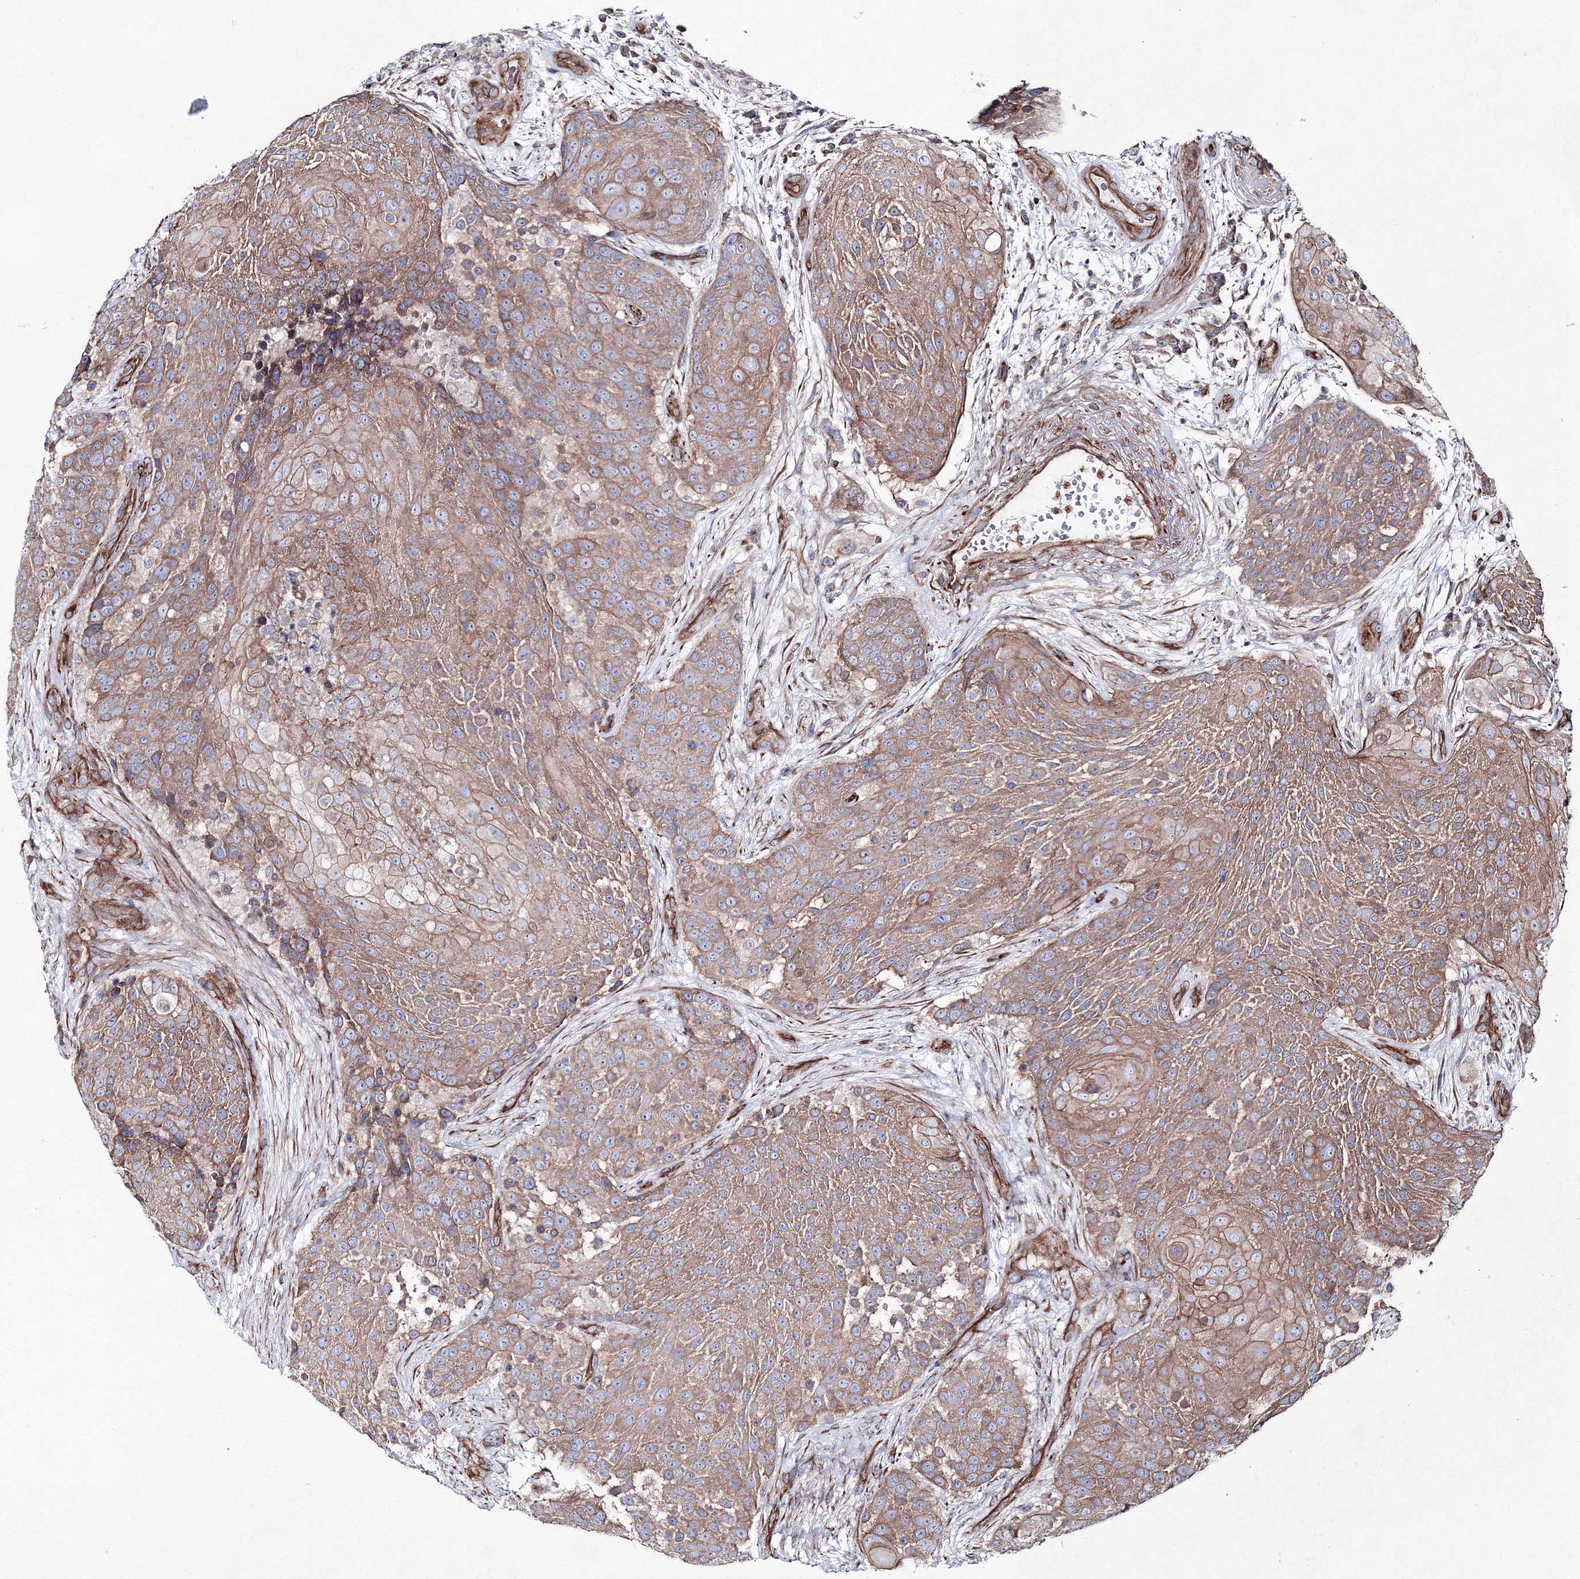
{"staining": {"intensity": "moderate", "quantity": ">75%", "location": "cytoplasmic/membranous"}, "tissue": "urothelial cancer", "cell_type": "Tumor cells", "image_type": "cancer", "snomed": [{"axis": "morphology", "description": "Urothelial carcinoma, High grade"}, {"axis": "topography", "description": "Urinary bladder"}], "caption": "Protein staining demonstrates moderate cytoplasmic/membranous staining in about >75% of tumor cells in urothelial carcinoma (high-grade).", "gene": "ANKRD37", "patient": {"sex": "female", "age": 63}}